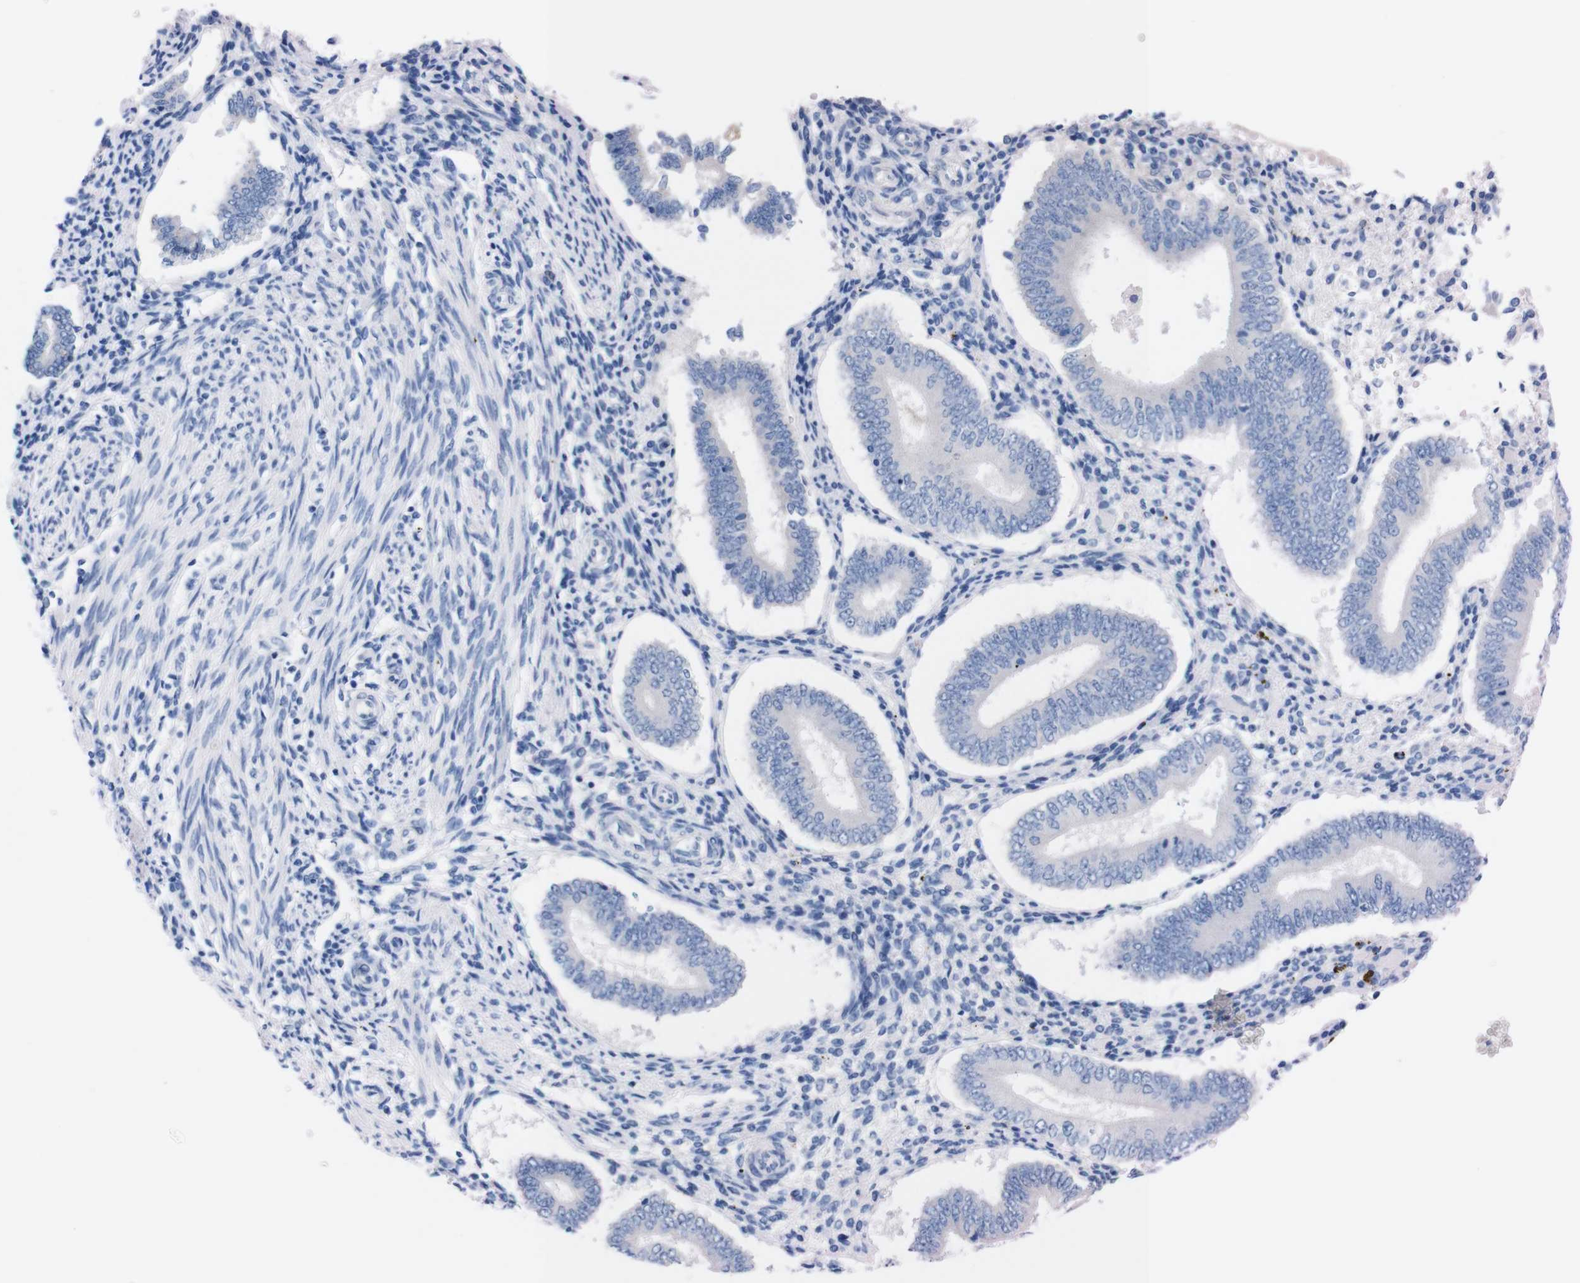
{"staining": {"intensity": "negative", "quantity": "none", "location": "none"}, "tissue": "endometrium", "cell_type": "Cells in endometrial stroma", "image_type": "normal", "snomed": [{"axis": "morphology", "description": "Normal tissue, NOS"}, {"axis": "topography", "description": "Endometrium"}], "caption": "High magnification brightfield microscopy of unremarkable endometrium stained with DAB (3,3'-diaminobenzidine) (brown) and counterstained with hematoxylin (blue): cells in endometrial stroma show no significant staining. (Stains: DAB (3,3'-diaminobenzidine) immunohistochemistry with hematoxylin counter stain, Microscopy: brightfield microscopy at high magnification).", "gene": "TMEM243", "patient": {"sex": "female", "age": 42}}